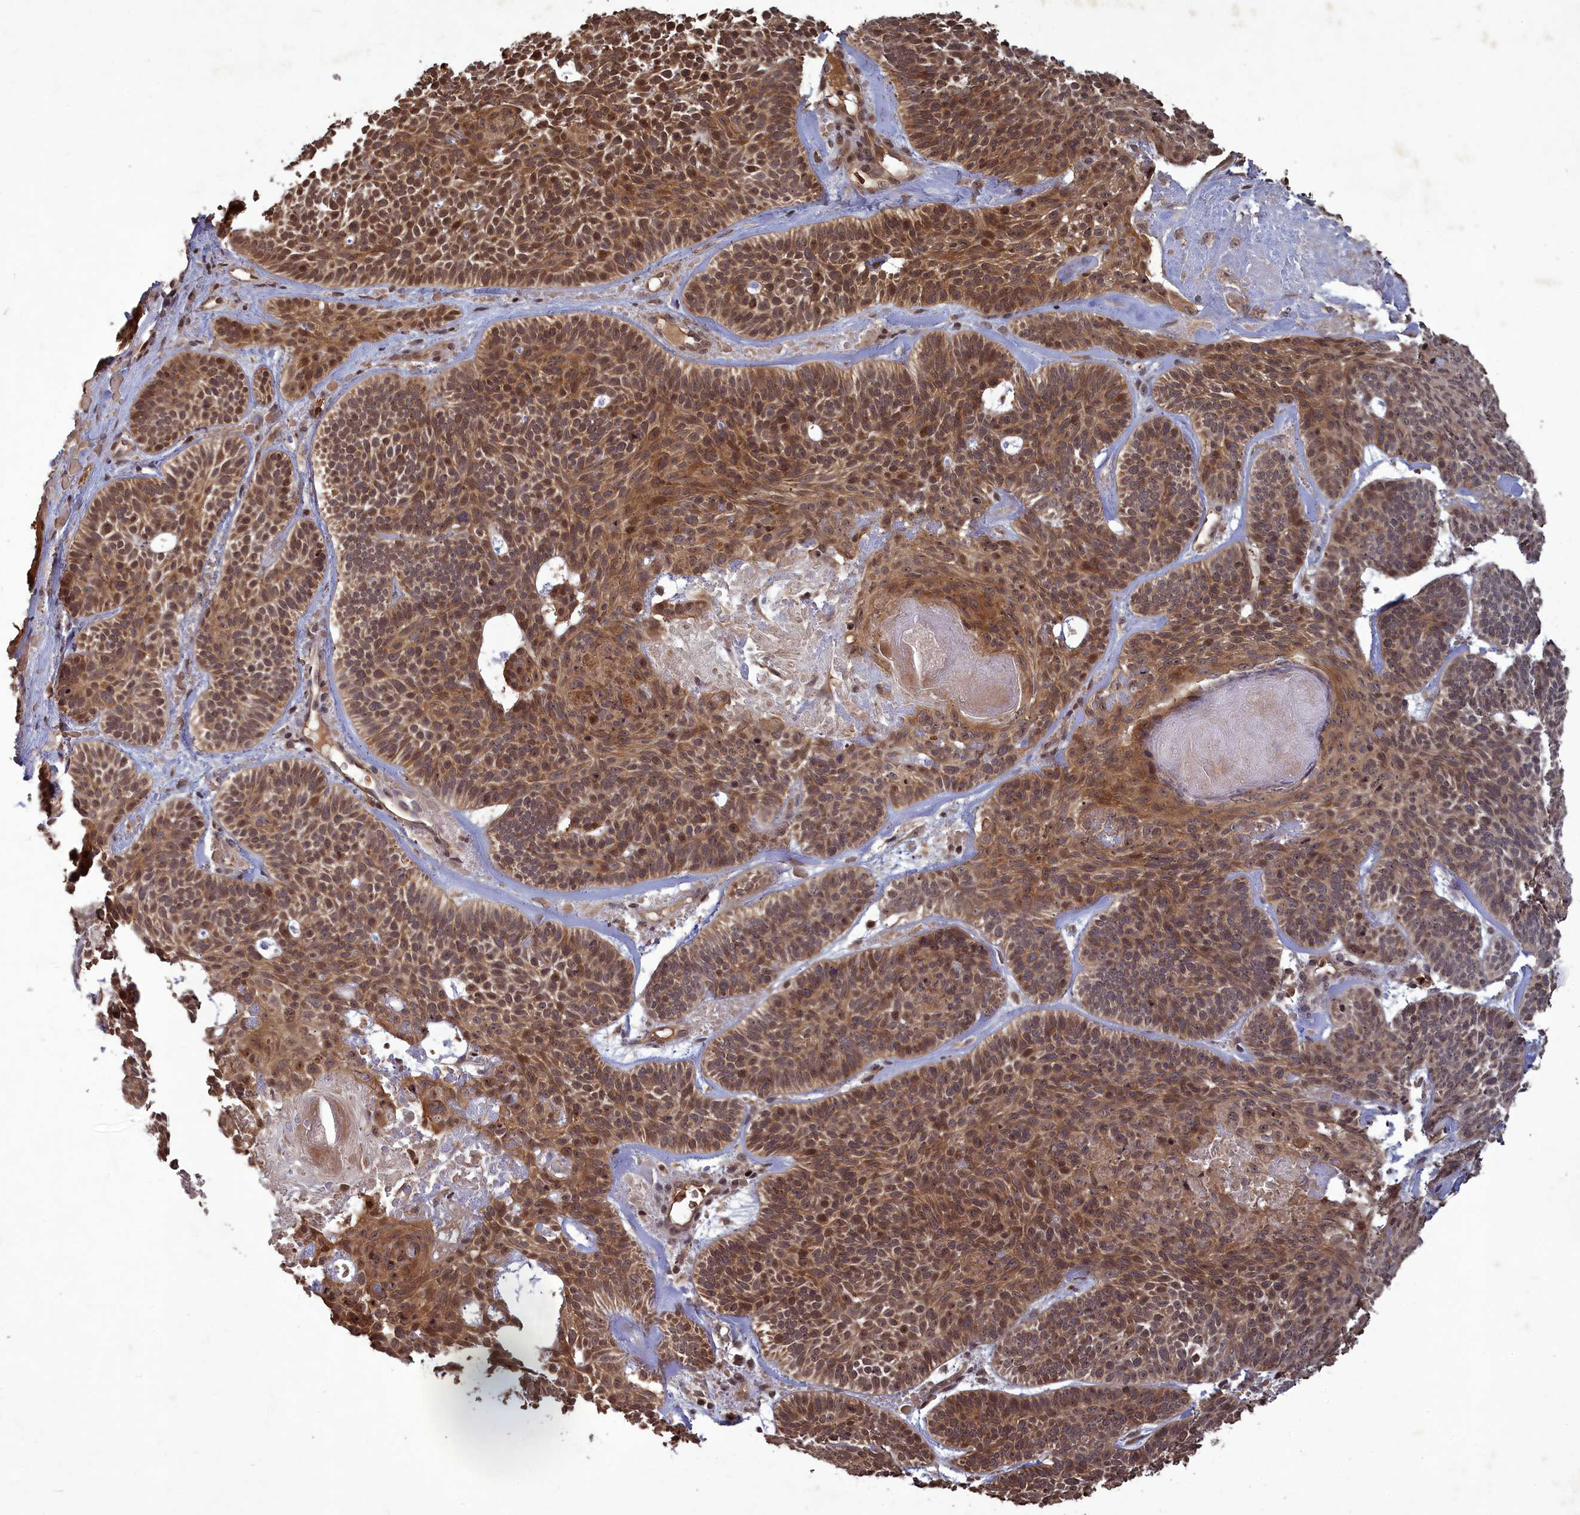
{"staining": {"intensity": "moderate", "quantity": ">75%", "location": "cytoplasmic/membranous,nuclear"}, "tissue": "skin cancer", "cell_type": "Tumor cells", "image_type": "cancer", "snomed": [{"axis": "morphology", "description": "Basal cell carcinoma"}, {"axis": "topography", "description": "Skin"}], "caption": "Protein expression analysis of basal cell carcinoma (skin) exhibits moderate cytoplasmic/membranous and nuclear positivity in about >75% of tumor cells. The staining is performed using DAB brown chromogen to label protein expression. The nuclei are counter-stained blue using hematoxylin.", "gene": "SRMS", "patient": {"sex": "male", "age": 85}}